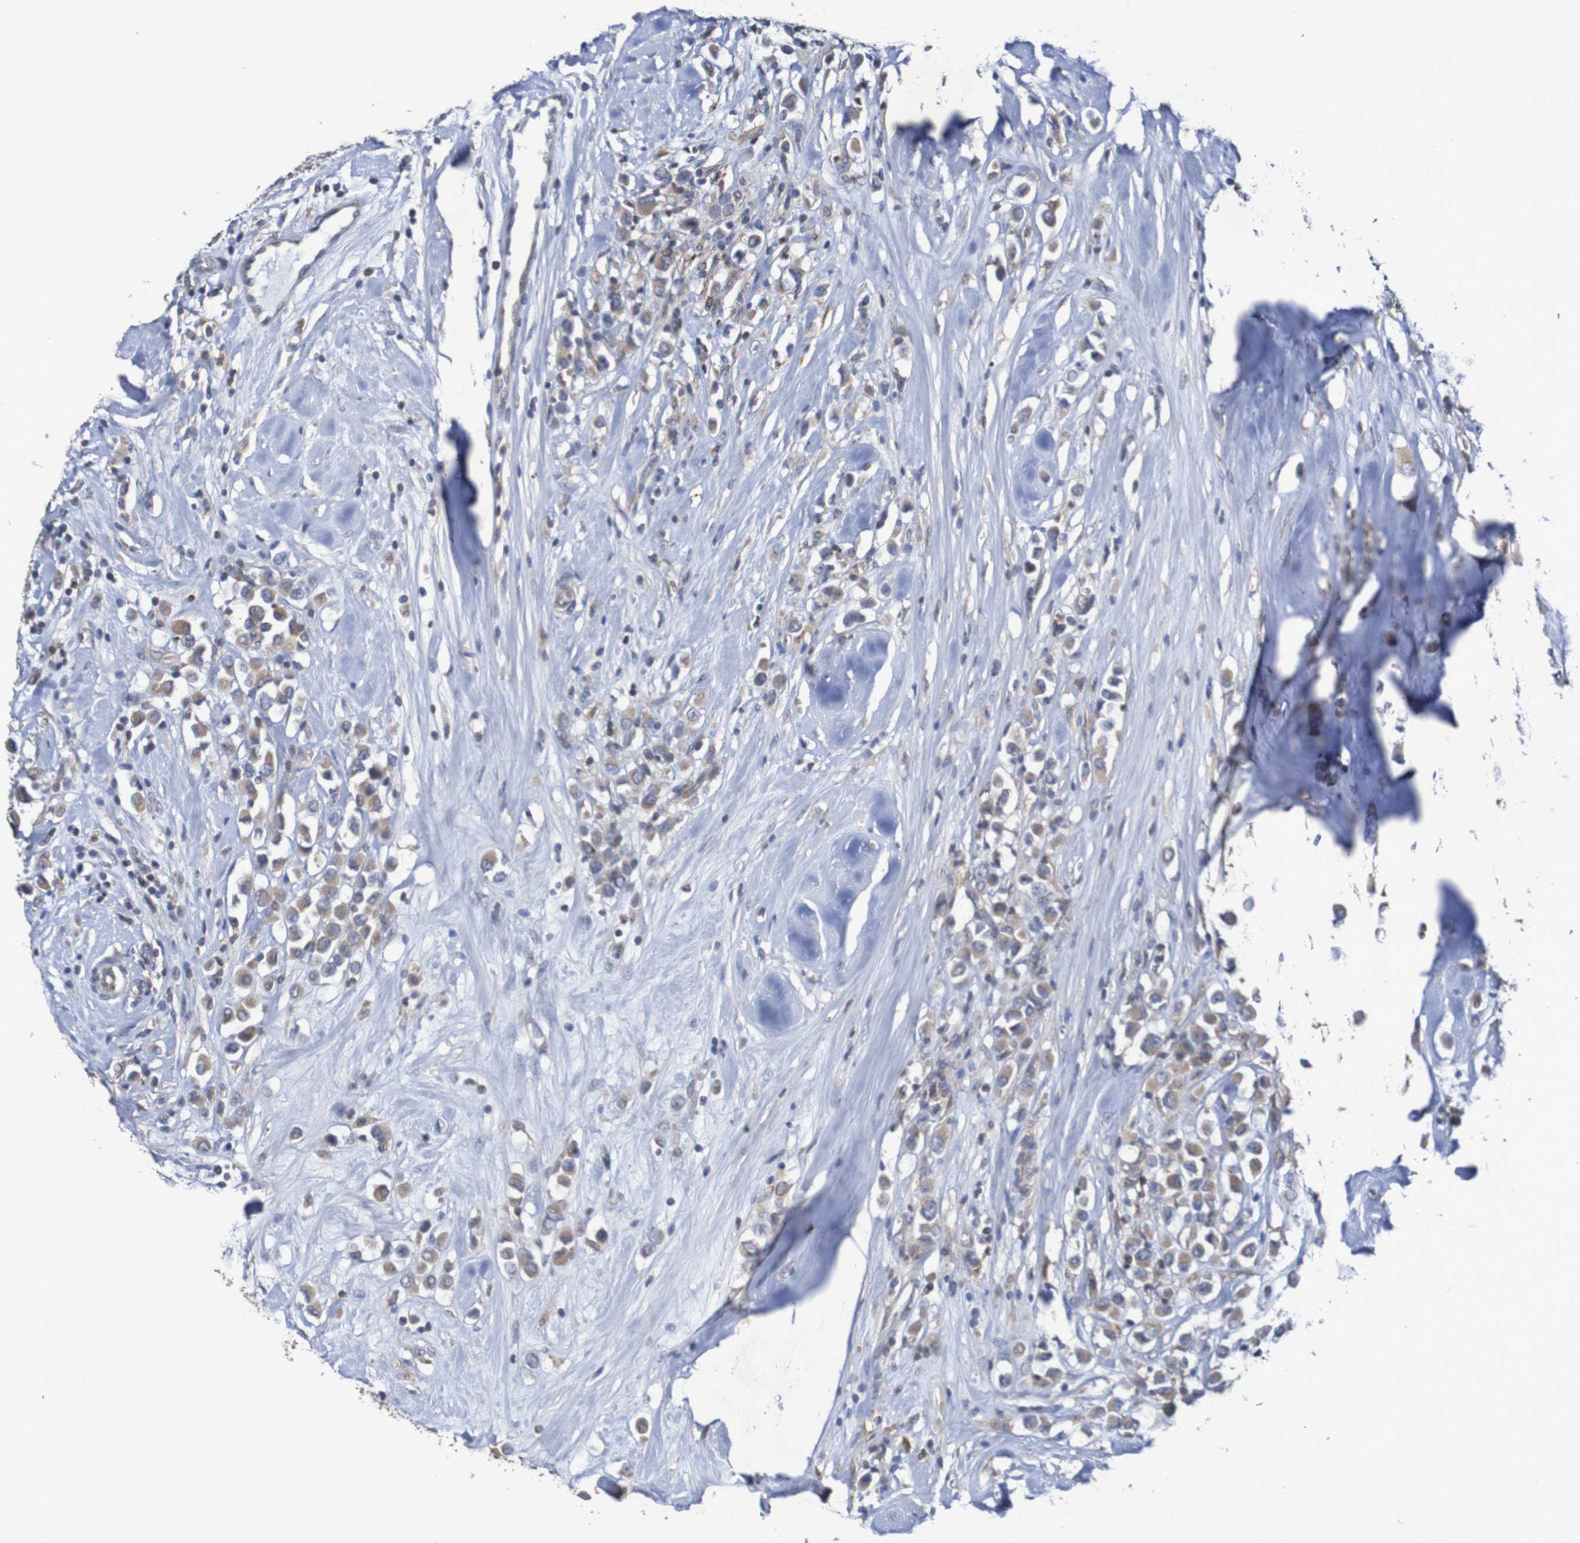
{"staining": {"intensity": "moderate", "quantity": ">75%", "location": "cytoplasmic/membranous"}, "tissue": "breast cancer", "cell_type": "Tumor cells", "image_type": "cancer", "snomed": [{"axis": "morphology", "description": "Duct carcinoma"}, {"axis": "topography", "description": "Breast"}], "caption": "Immunohistochemical staining of breast cancer shows medium levels of moderate cytoplasmic/membranous staining in about >75% of tumor cells.", "gene": "C3orf18", "patient": {"sex": "female", "age": 61}}